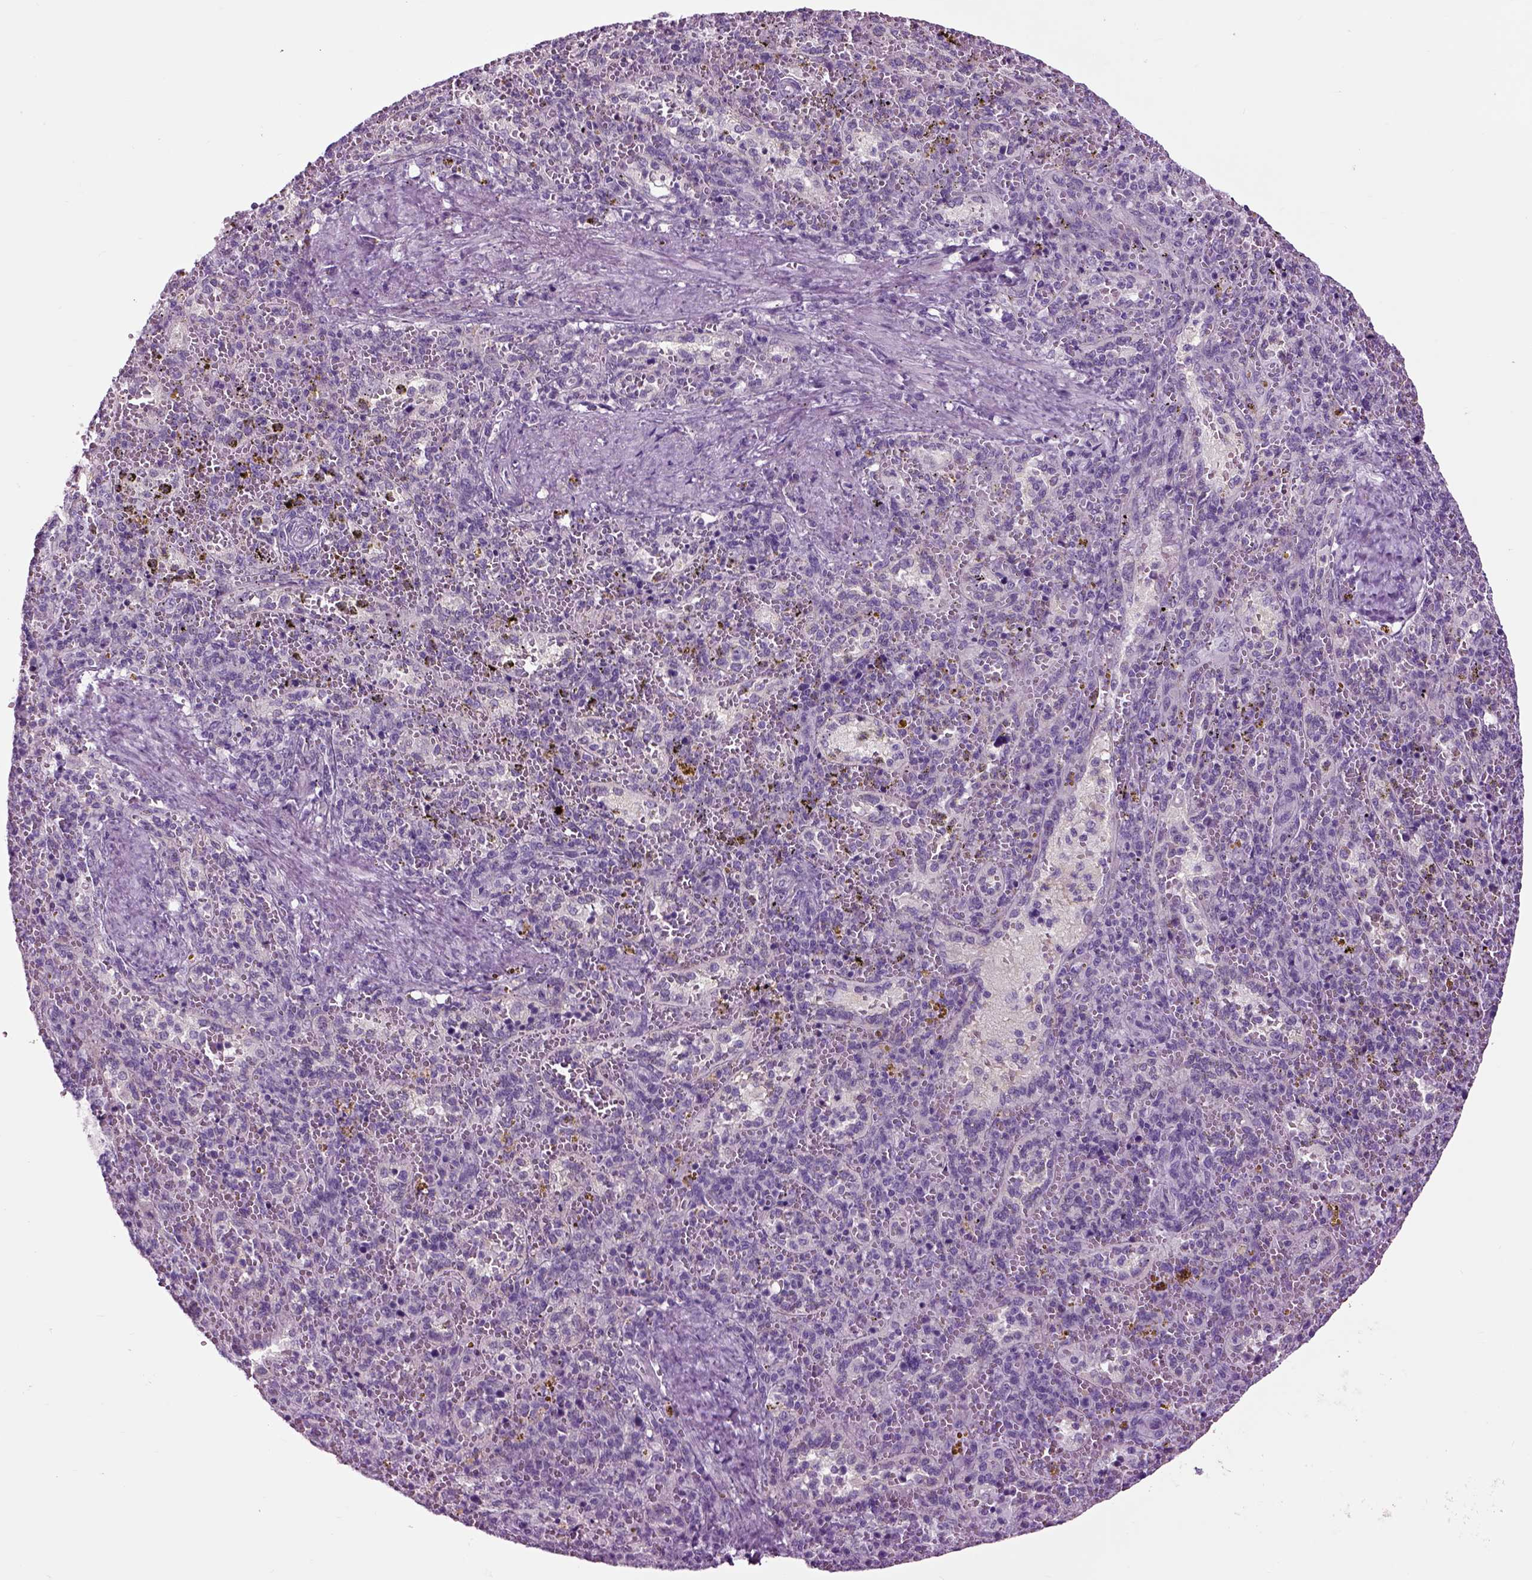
{"staining": {"intensity": "negative", "quantity": "none", "location": "none"}, "tissue": "spleen", "cell_type": "Cells in red pulp", "image_type": "normal", "snomed": [{"axis": "morphology", "description": "Normal tissue, NOS"}, {"axis": "topography", "description": "Spleen"}], "caption": "Spleen stained for a protein using immunohistochemistry displays no expression cells in red pulp.", "gene": "ARHGAP11A", "patient": {"sex": "female", "age": 50}}